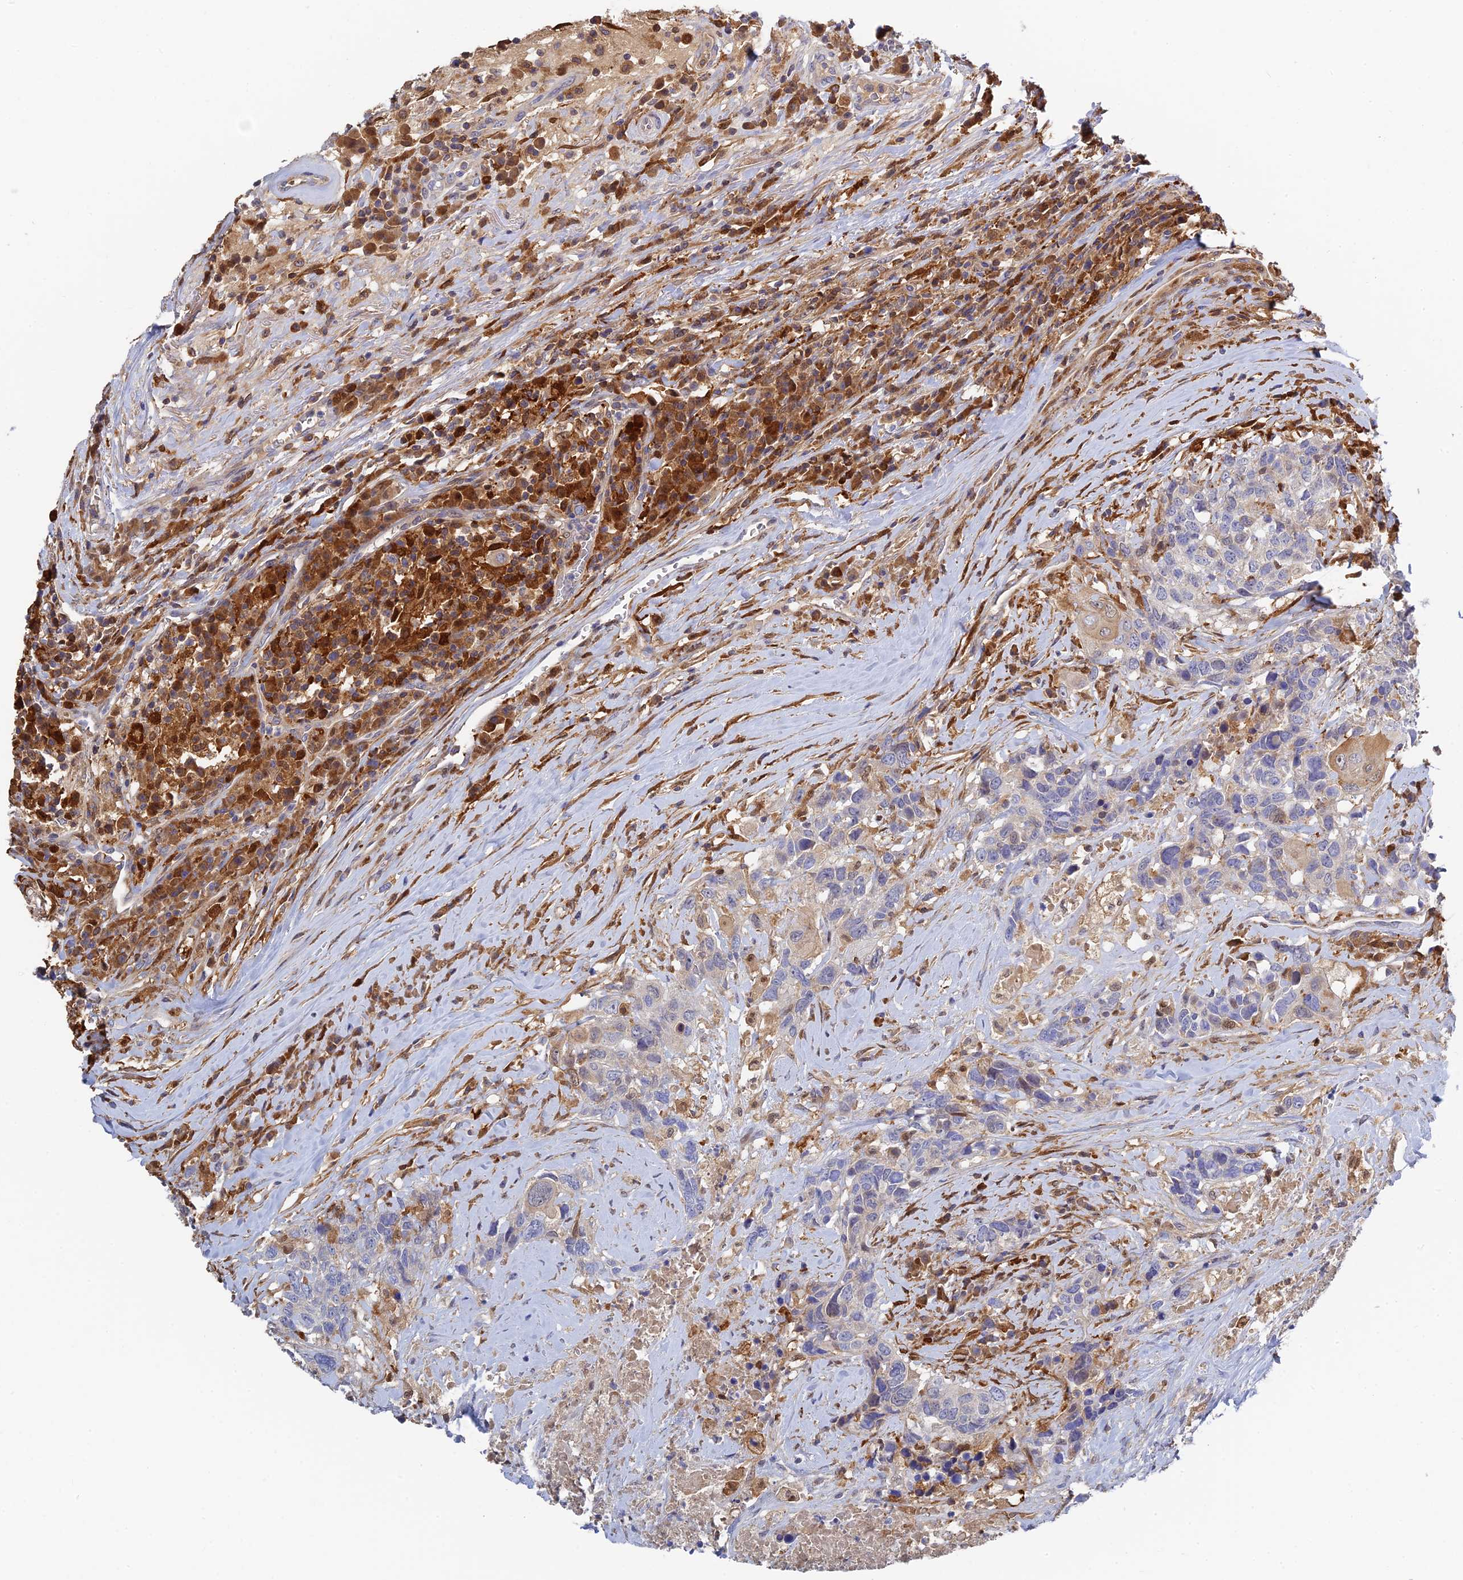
{"staining": {"intensity": "negative", "quantity": "none", "location": "none"}, "tissue": "head and neck cancer", "cell_type": "Tumor cells", "image_type": "cancer", "snomed": [{"axis": "morphology", "description": "Squamous cell carcinoma, NOS"}, {"axis": "topography", "description": "Head-Neck"}], "caption": "Head and neck cancer (squamous cell carcinoma) stained for a protein using immunohistochemistry reveals no positivity tumor cells.", "gene": "SPATA5L1", "patient": {"sex": "male", "age": 66}}